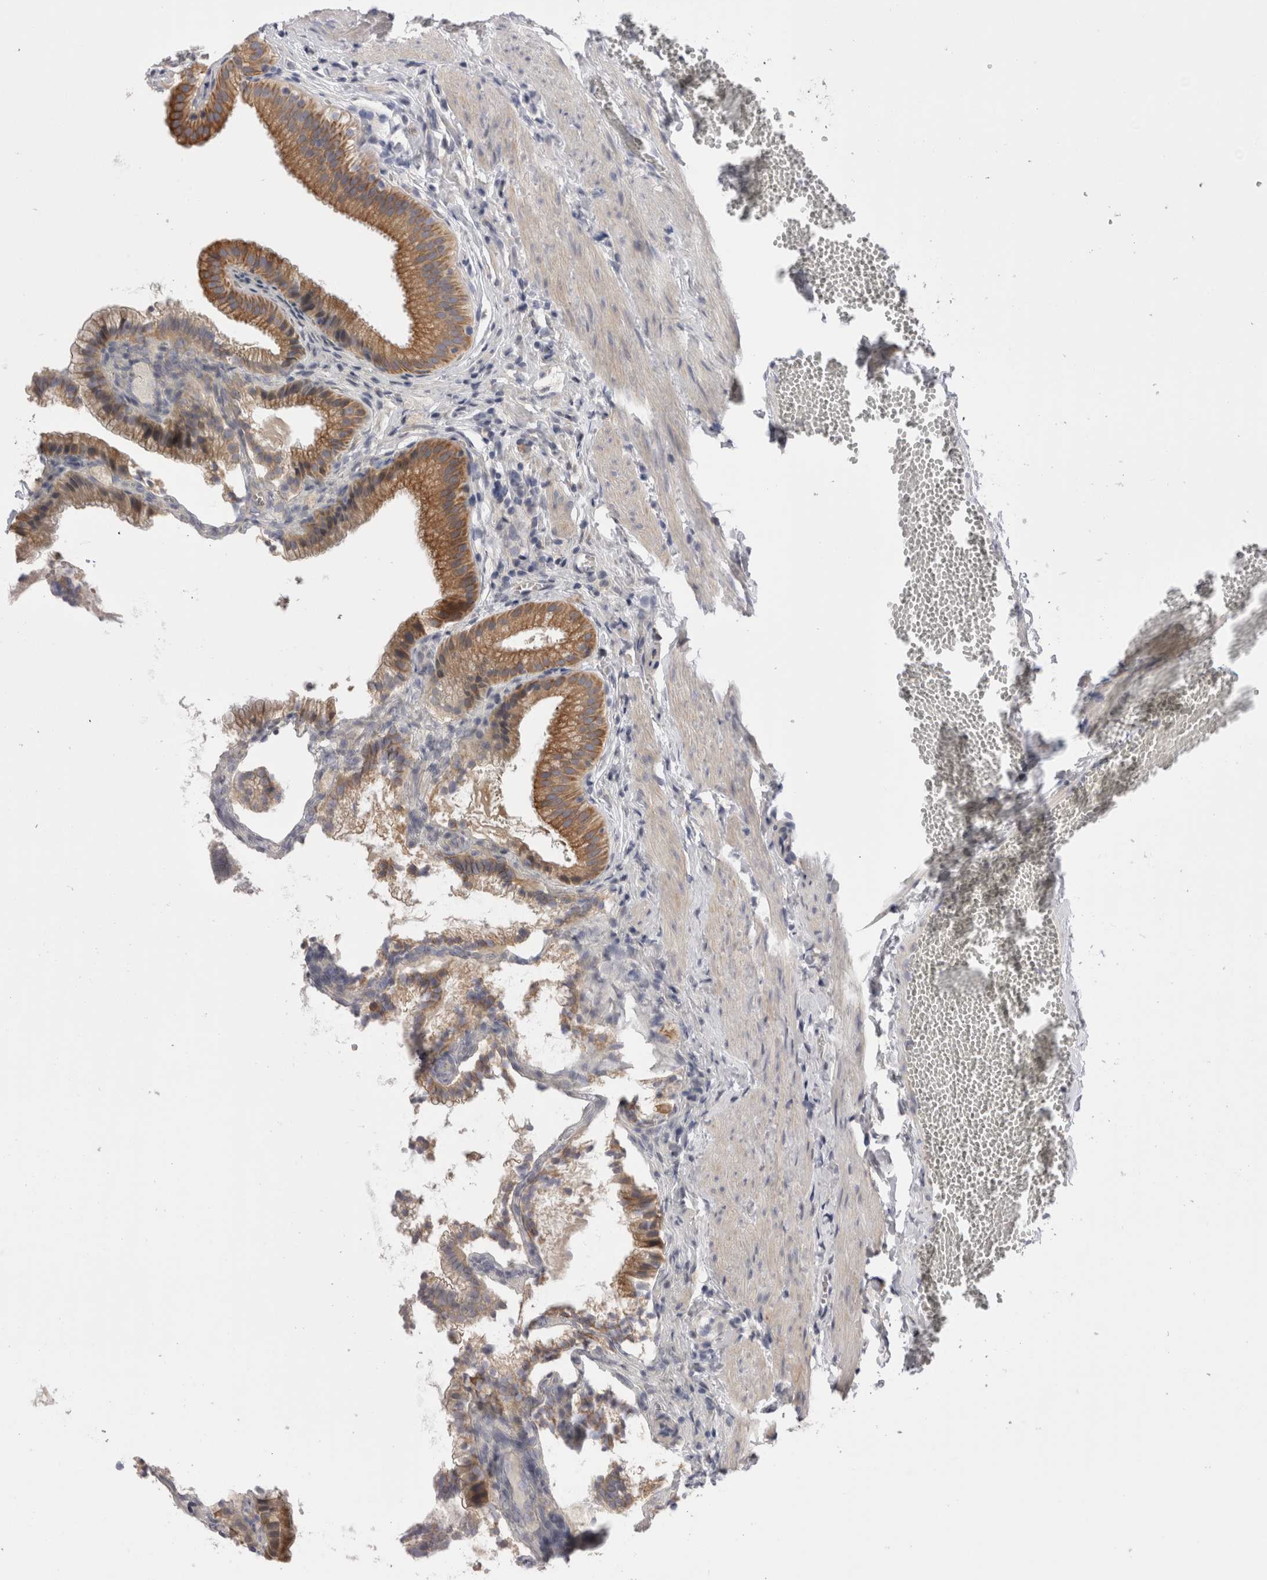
{"staining": {"intensity": "moderate", "quantity": ">75%", "location": "cytoplasmic/membranous"}, "tissue": "gallbladder", "cell_type": "Glandular cells", "image_type": "normal", "snomed": [{"axis": "morphology", "description": "Normal tissue, NOS"}, {"axis": "topography", "description": "Gallbladder"}], "caption": "Gallbladder stained with a protein marker exhibits moderate staining in glandular cells.", "gene": "SMAP2", "patient": {"sex": "male", "age": 38}}